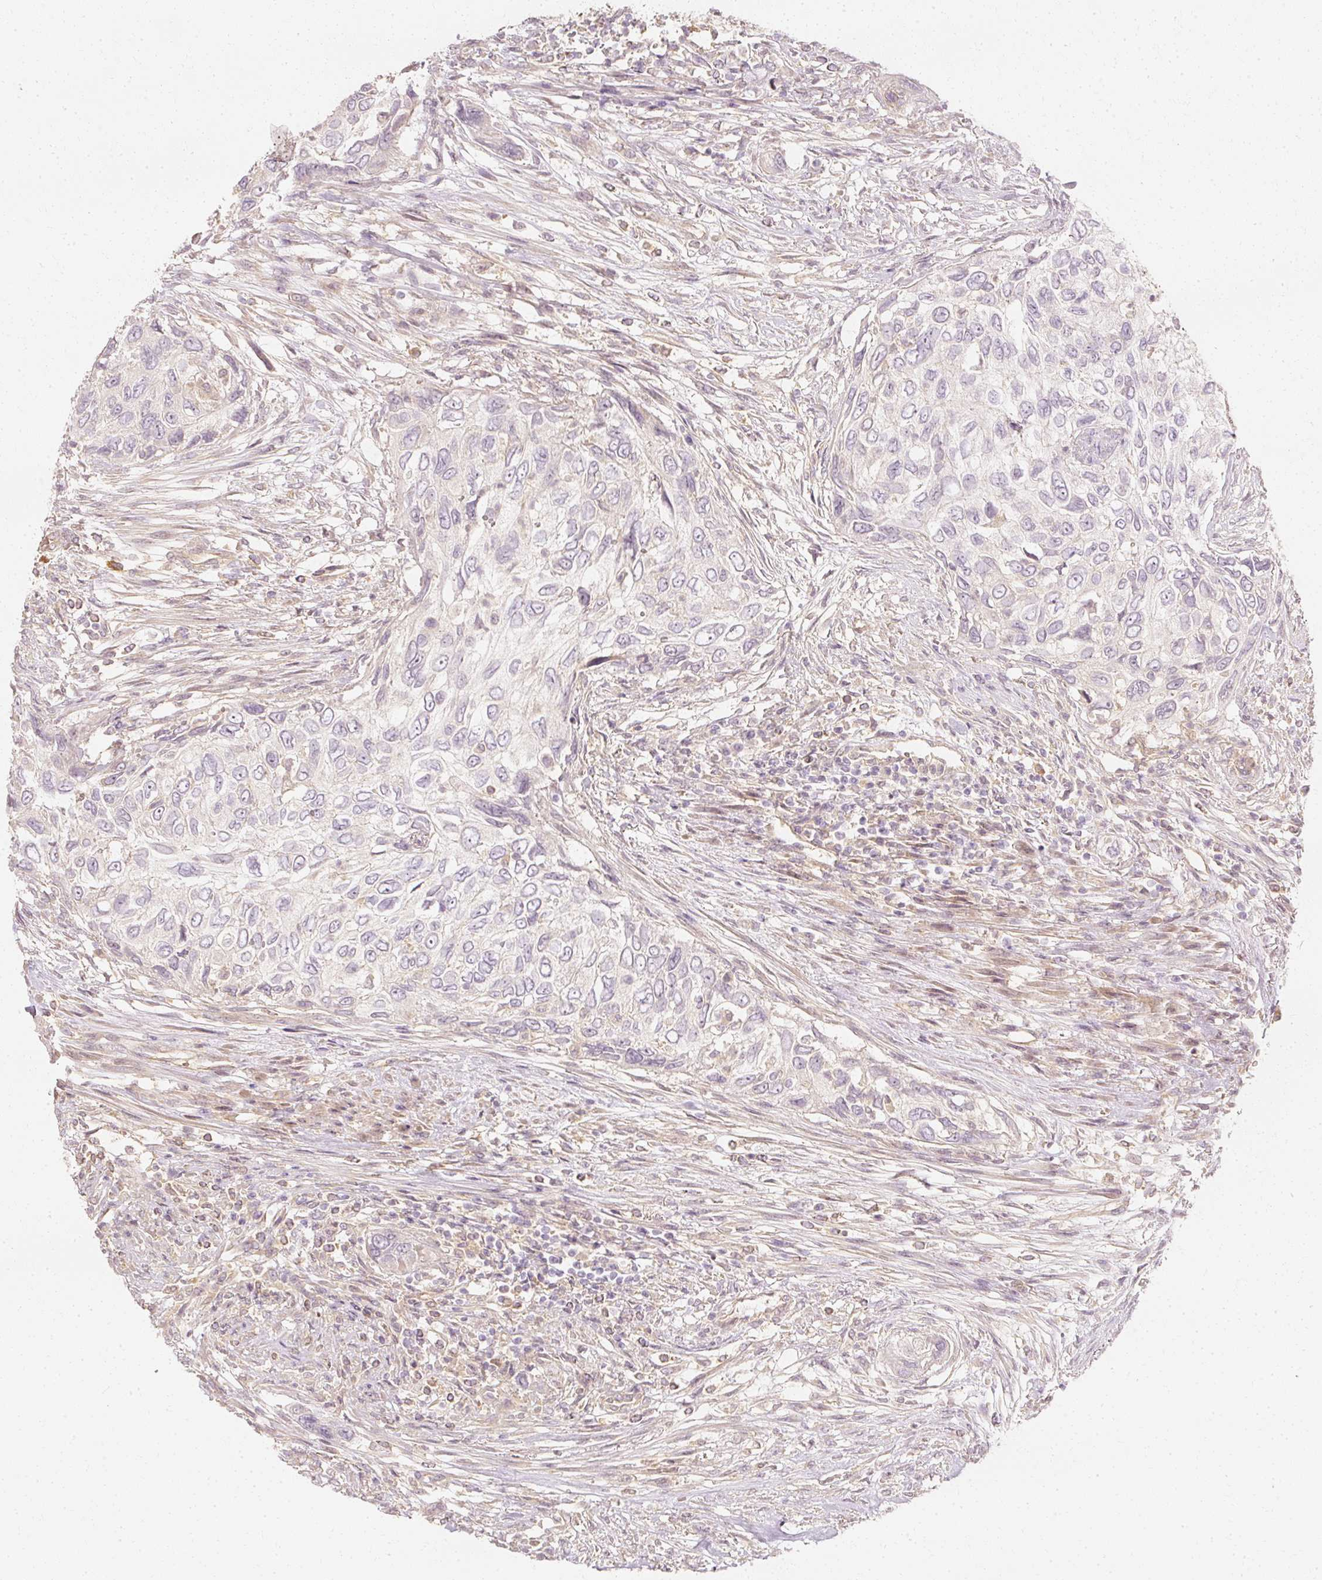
{"staining": {"intensity": "negative", "quantity": "none", "location": "none"}, "tissue": "urothelial cancer", "cell_type": "Tumor cells", "image_type": "cancer", "snomed": [{"axis": "morphology", "description": "Urothelial carcinoma, High grade"}, {"axis": "topography", "description": "Urinary bladder"}], "caption": "High-grade urothelial carcinoma was stained to show a protein in brown. There is no significant staining in tumor cells. (DAB IHC with hematoxylin counter stain).", "gene": "GNAQ", "patient": {"sex": "female", "age": 60}}